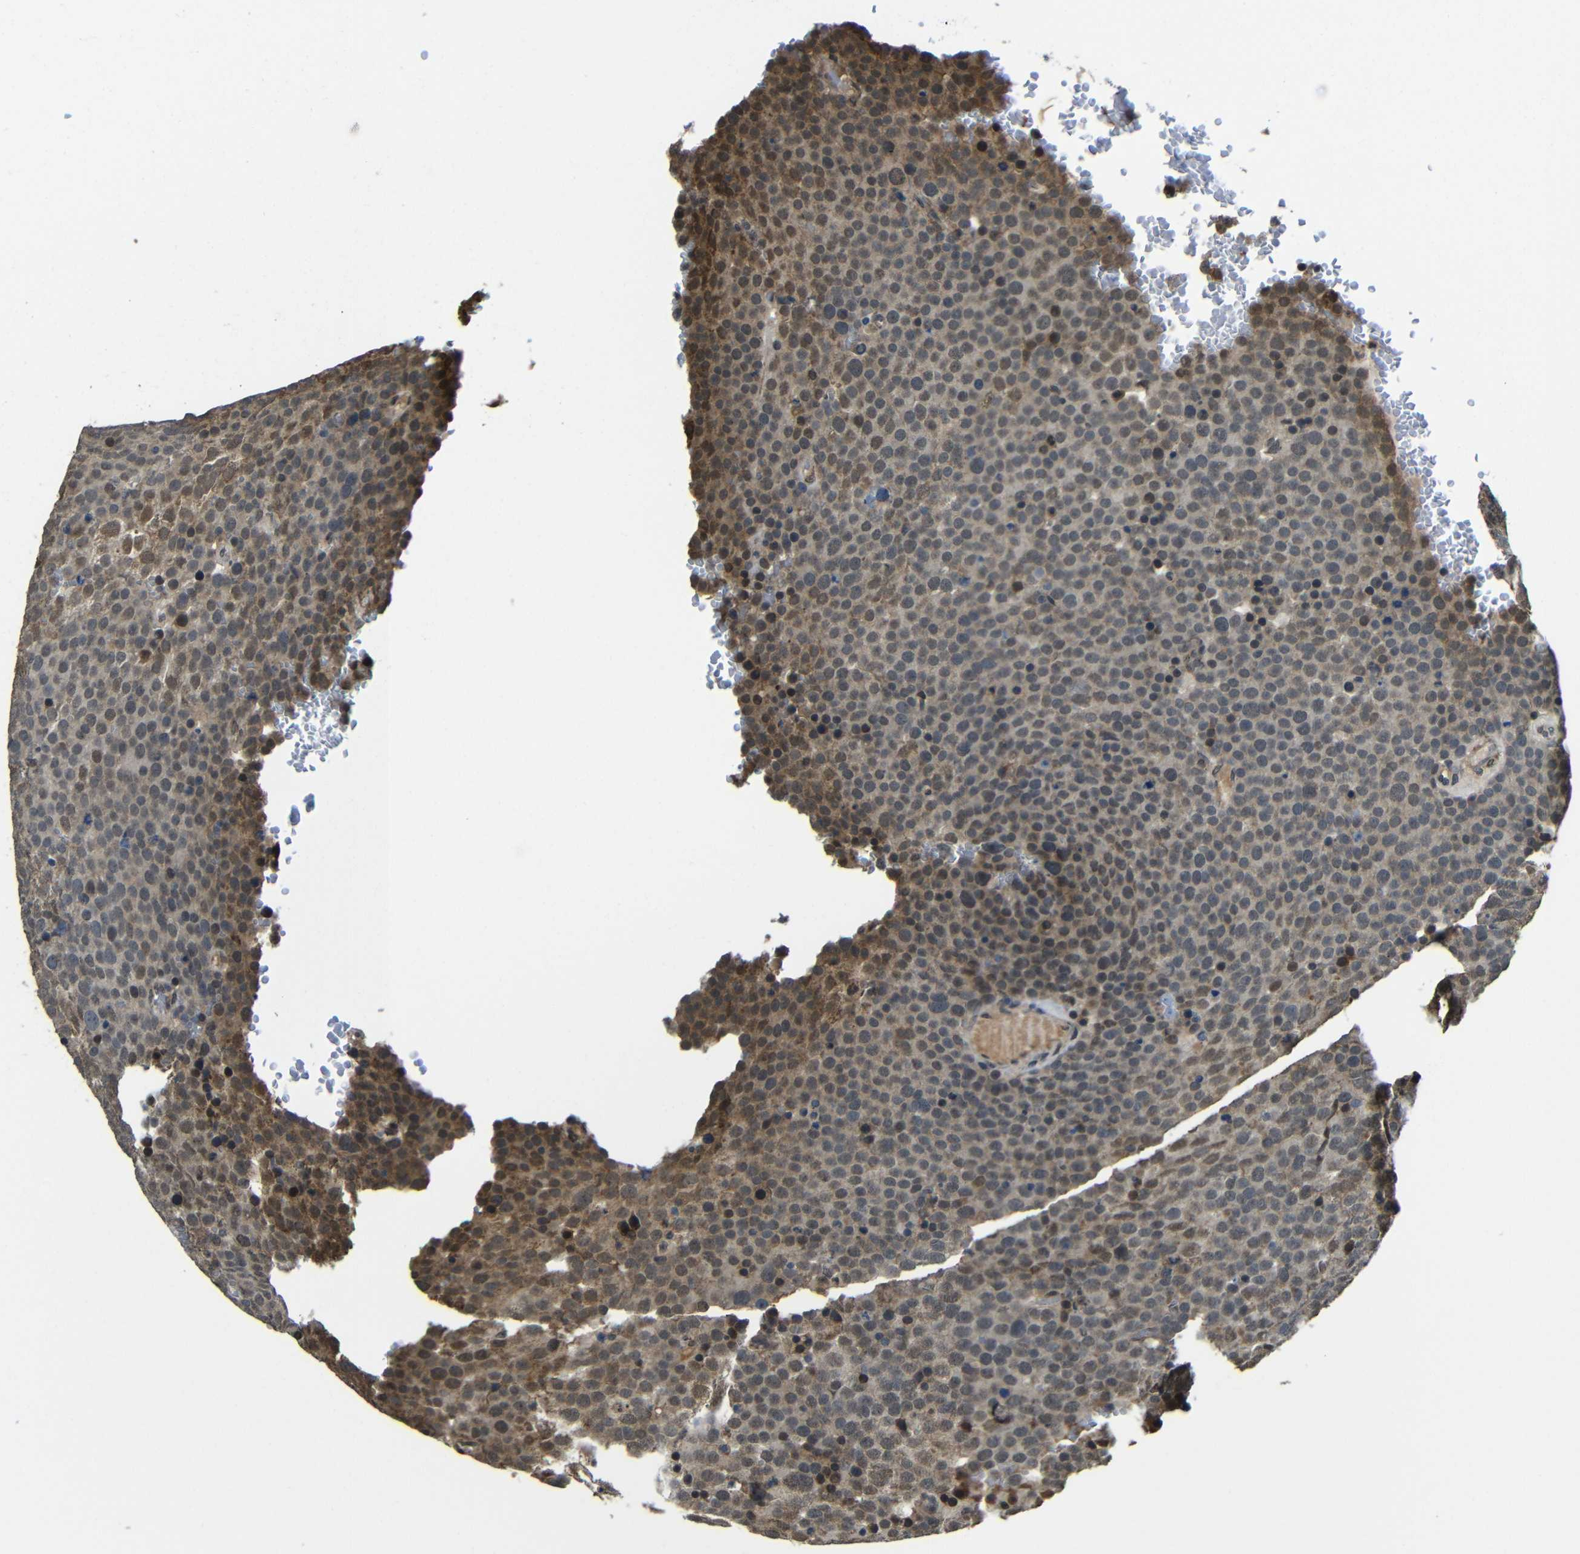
{"staining": {"intensity": "moderate", "quantity": "25%-75%", "location": "cytoplasmic/membranous,nuclear"}, "tissue": "testis cancer", "cell_type": "Tumor cells", "image_type": "cancer", "snomed": [{"axis": "morphology", "description": "Seminoma, NOS"}, {"axis": "topography", "description": "Testis"}], "caption": "The micrograph exhibits a brown stain indicating the presence of a protein in the cytoplasmic/membranous and nuclear of tumor cells in testis cancer (seminoma).", "gene": "FAM172A", "patient": {"sex": "male", "age": 71}}